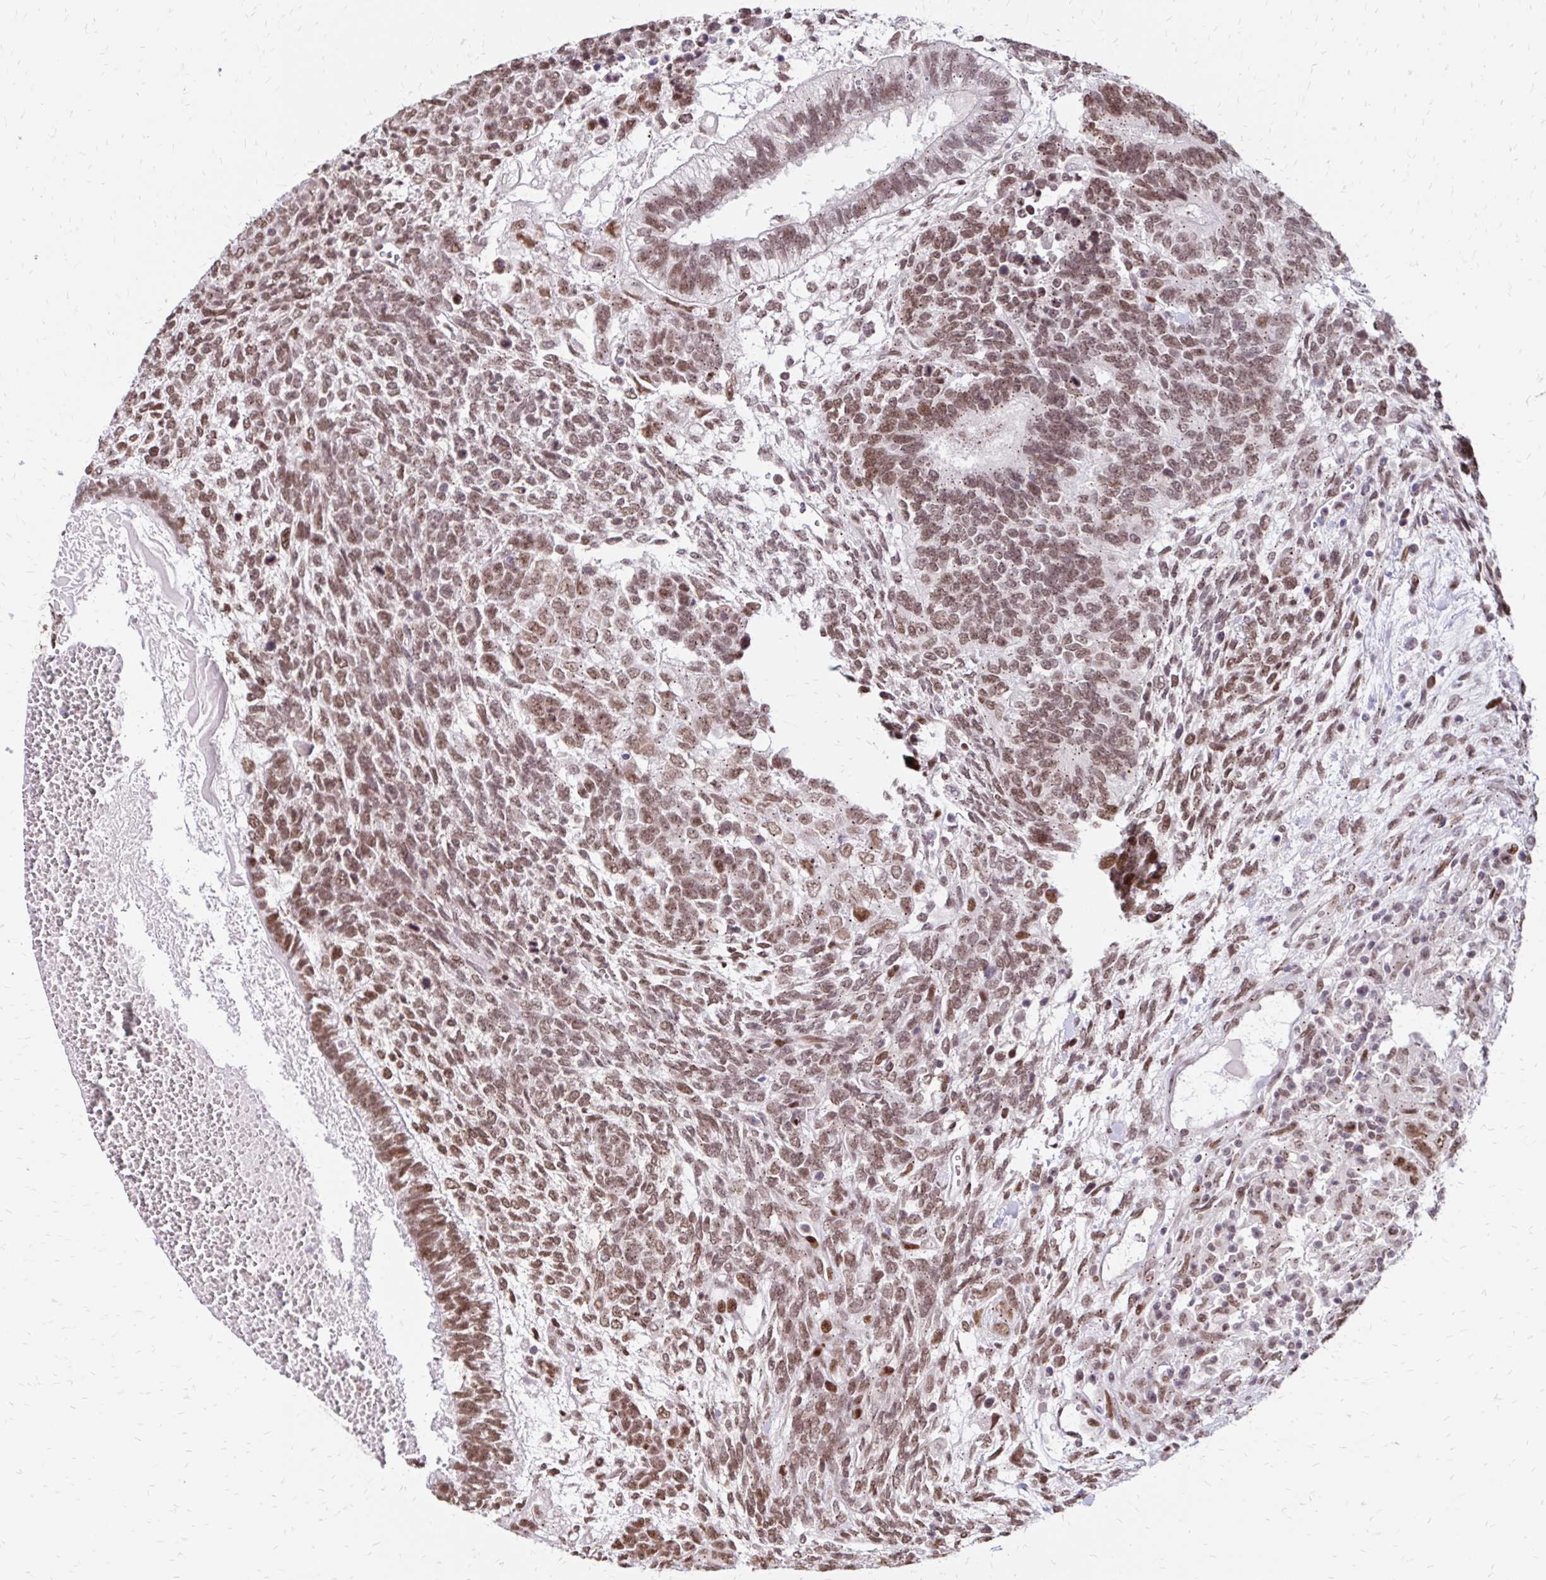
{"staining": {"intensity": "moderate", "quantity": ">75%", "location": "nuclear"}, "tissue": "testis cancer", "cell_type": "Tumor cells", "image_type": "cancer", "snomed": [{"axis": "morphology", "description": "Normal tissue, NOS"}, {"axis": "morphology", "description": "Carcinoma, Embryonal, NOS"}, {"axis": "topography", "description": "Testis"}, {"axis": "topography", "description": "Epididymis"}], "caption": "Immunohistochemistry (IHC) micrograph of testis embryonal carcinoma stained for a protein (brown), which exhibits medium levels of moderate nuclear positivity in about >75% of tumor cells.", "gene": "TOB1", "patient": {"sex": "male", "age": 23}}